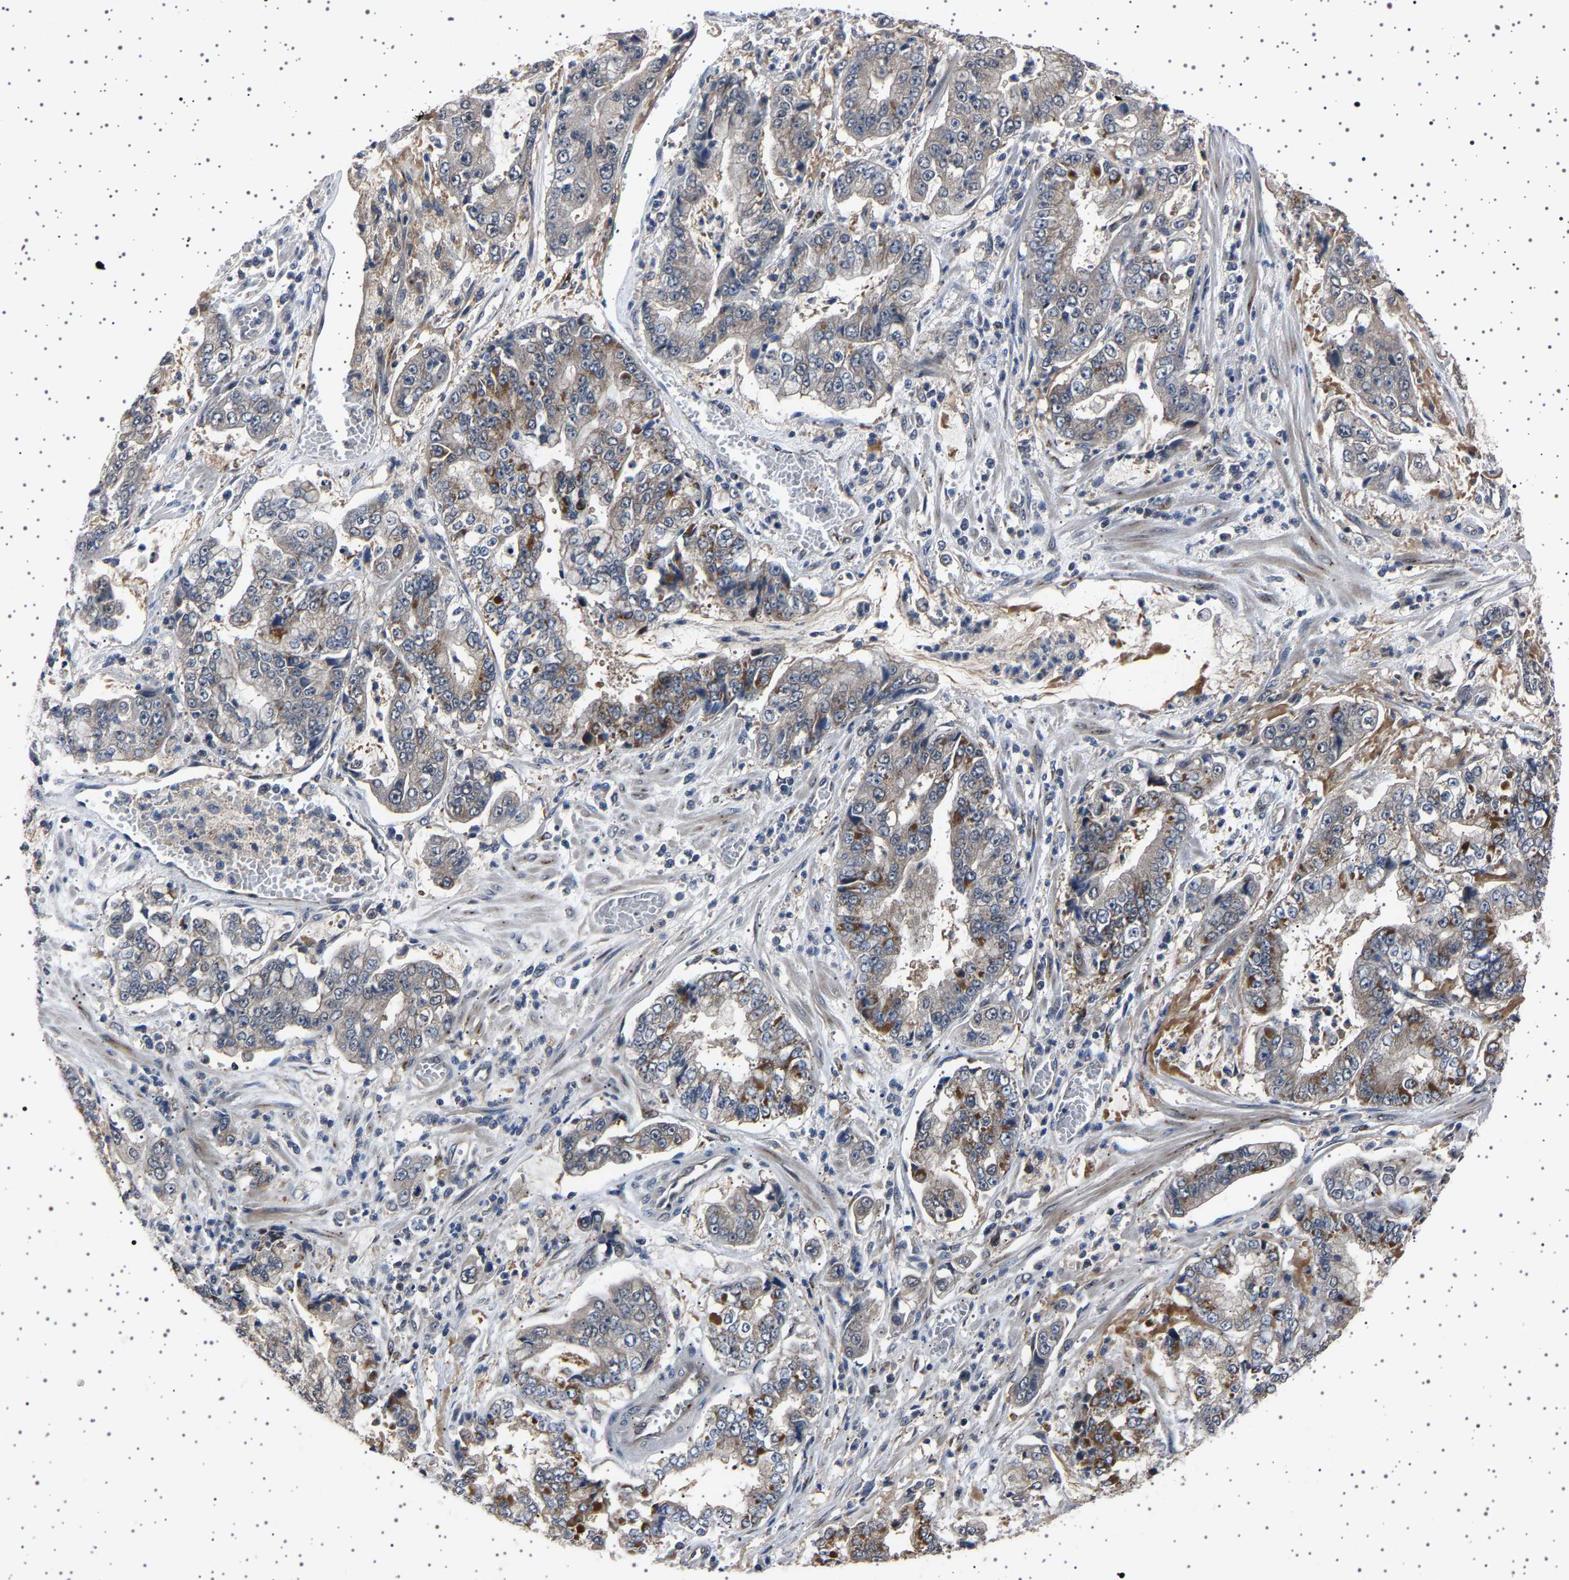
{"staining": {"intensity": "moderate", "quantity": "<25%", "location": "cytoplasmic/membranous"}, "tissue": "stomach cancer", "cell_type": "Tumor cells", "image_type": "cancer", "snomed": [{"axis": "morphology", "description": "Adenocarcinoma, NOS"}, {"axis": "topography", "description": "Stomach"}], "caption": "Immunohistochemical staining of stomach cancer (adenocarcinoma) demonstrates moderate cytoplasmic/membranous protein staining in approximately <25% of tumor cells. (DAB = brown stain, brightfield microscopy at high magnification).", "gene": "NCKAP1", "patient": {"sex": "male", "age": 76}}